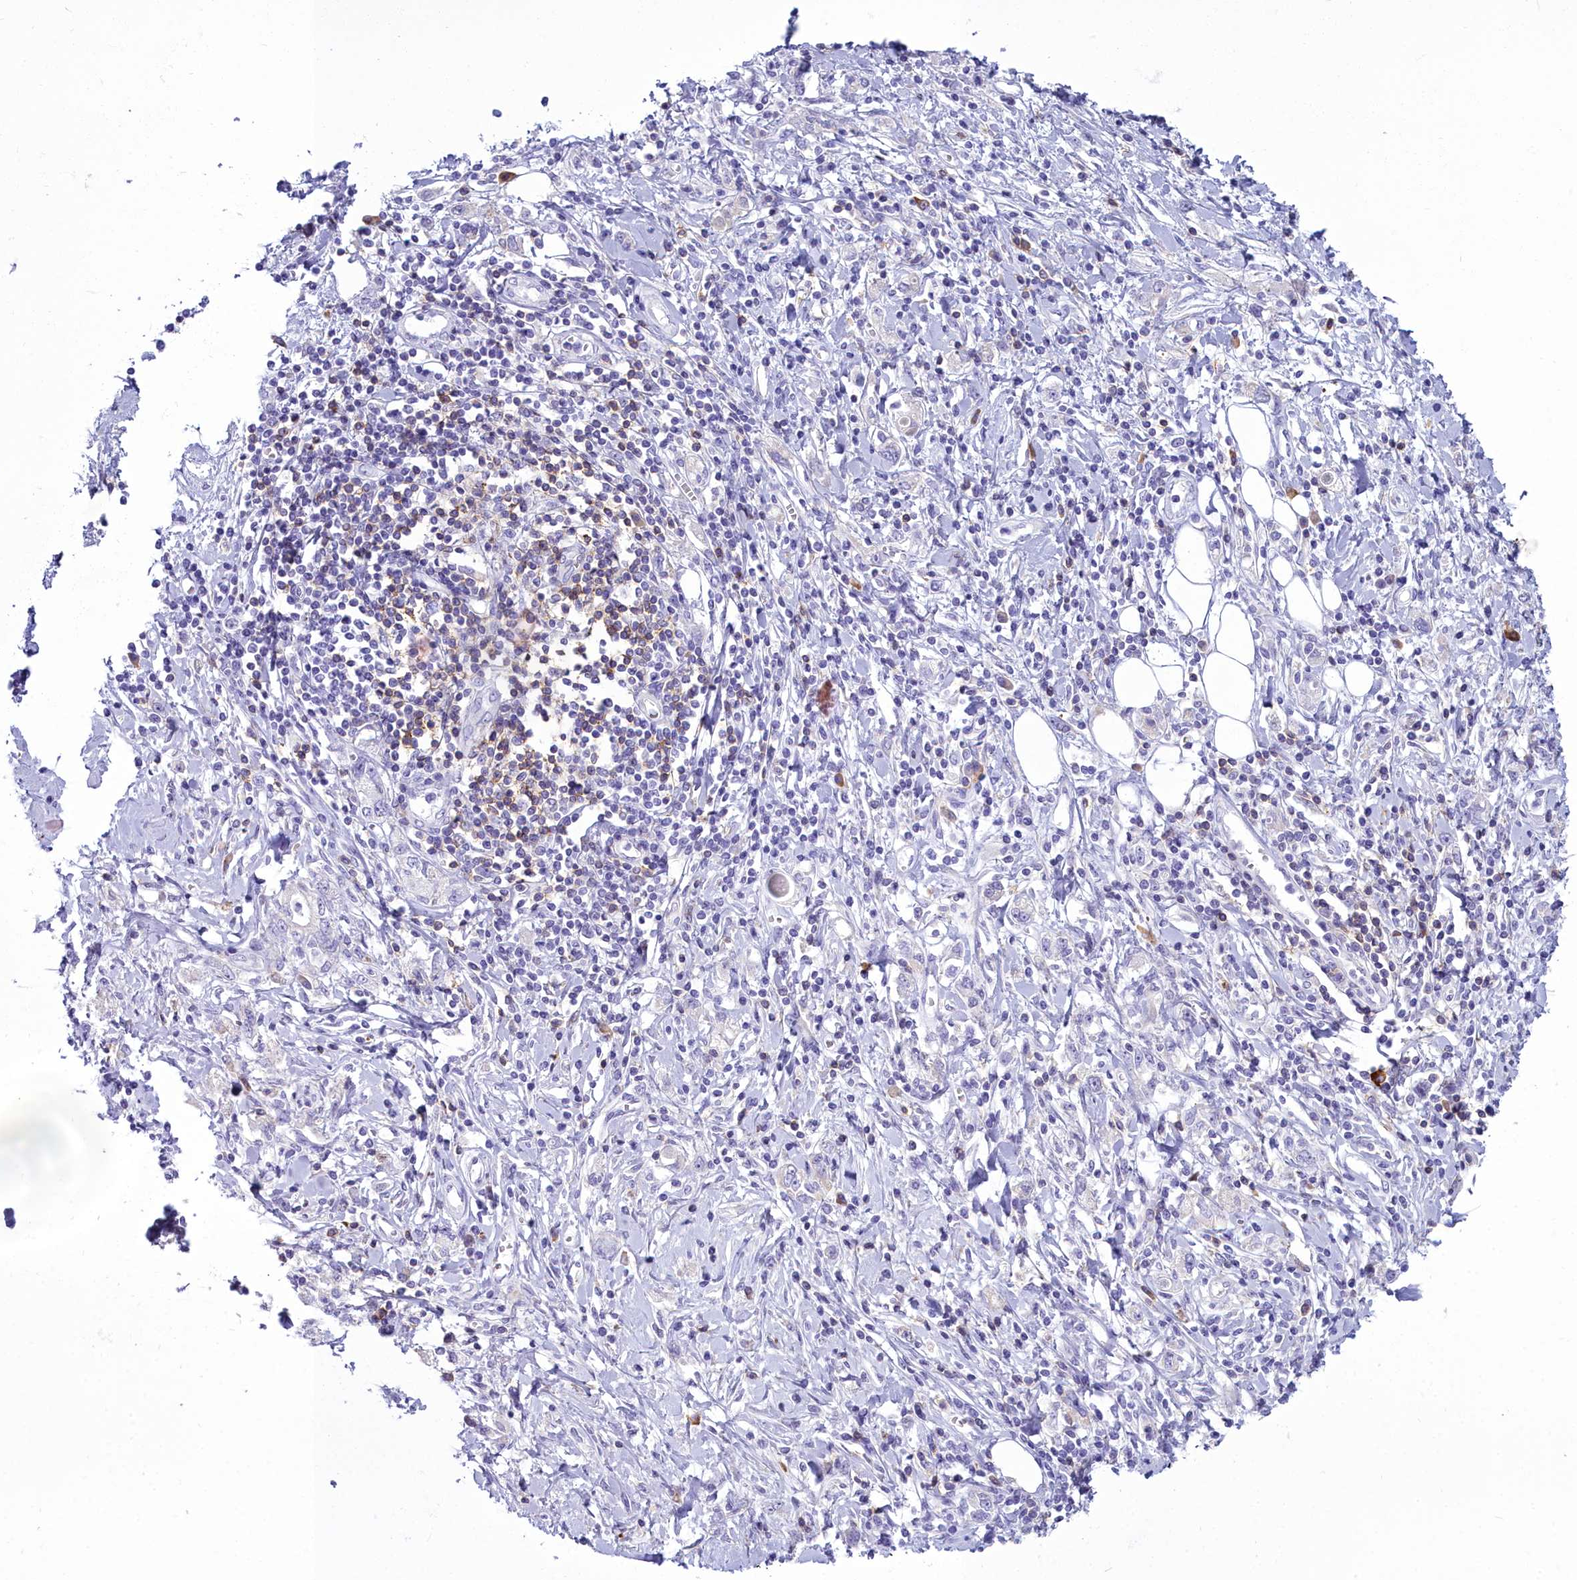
{"staining": {"intensity": "negative", "quantity": "none", "location": "none"}, "tissue": "stomach cancer", "cell_type": "Tumor cells", "image_type": "cancer", "snomed": [{"axis": "morphology", "description": "Adenocarcinoma, NOS"}, {"axis": "topography", "description": "Stomach"}], "caption": "The IHC histopathology image has no significant expression in tumor cells of stomach cancer (adenocarcinoma) tissue.", "gene": "CD5", "patient": {"sex": "female", "age": 76}}